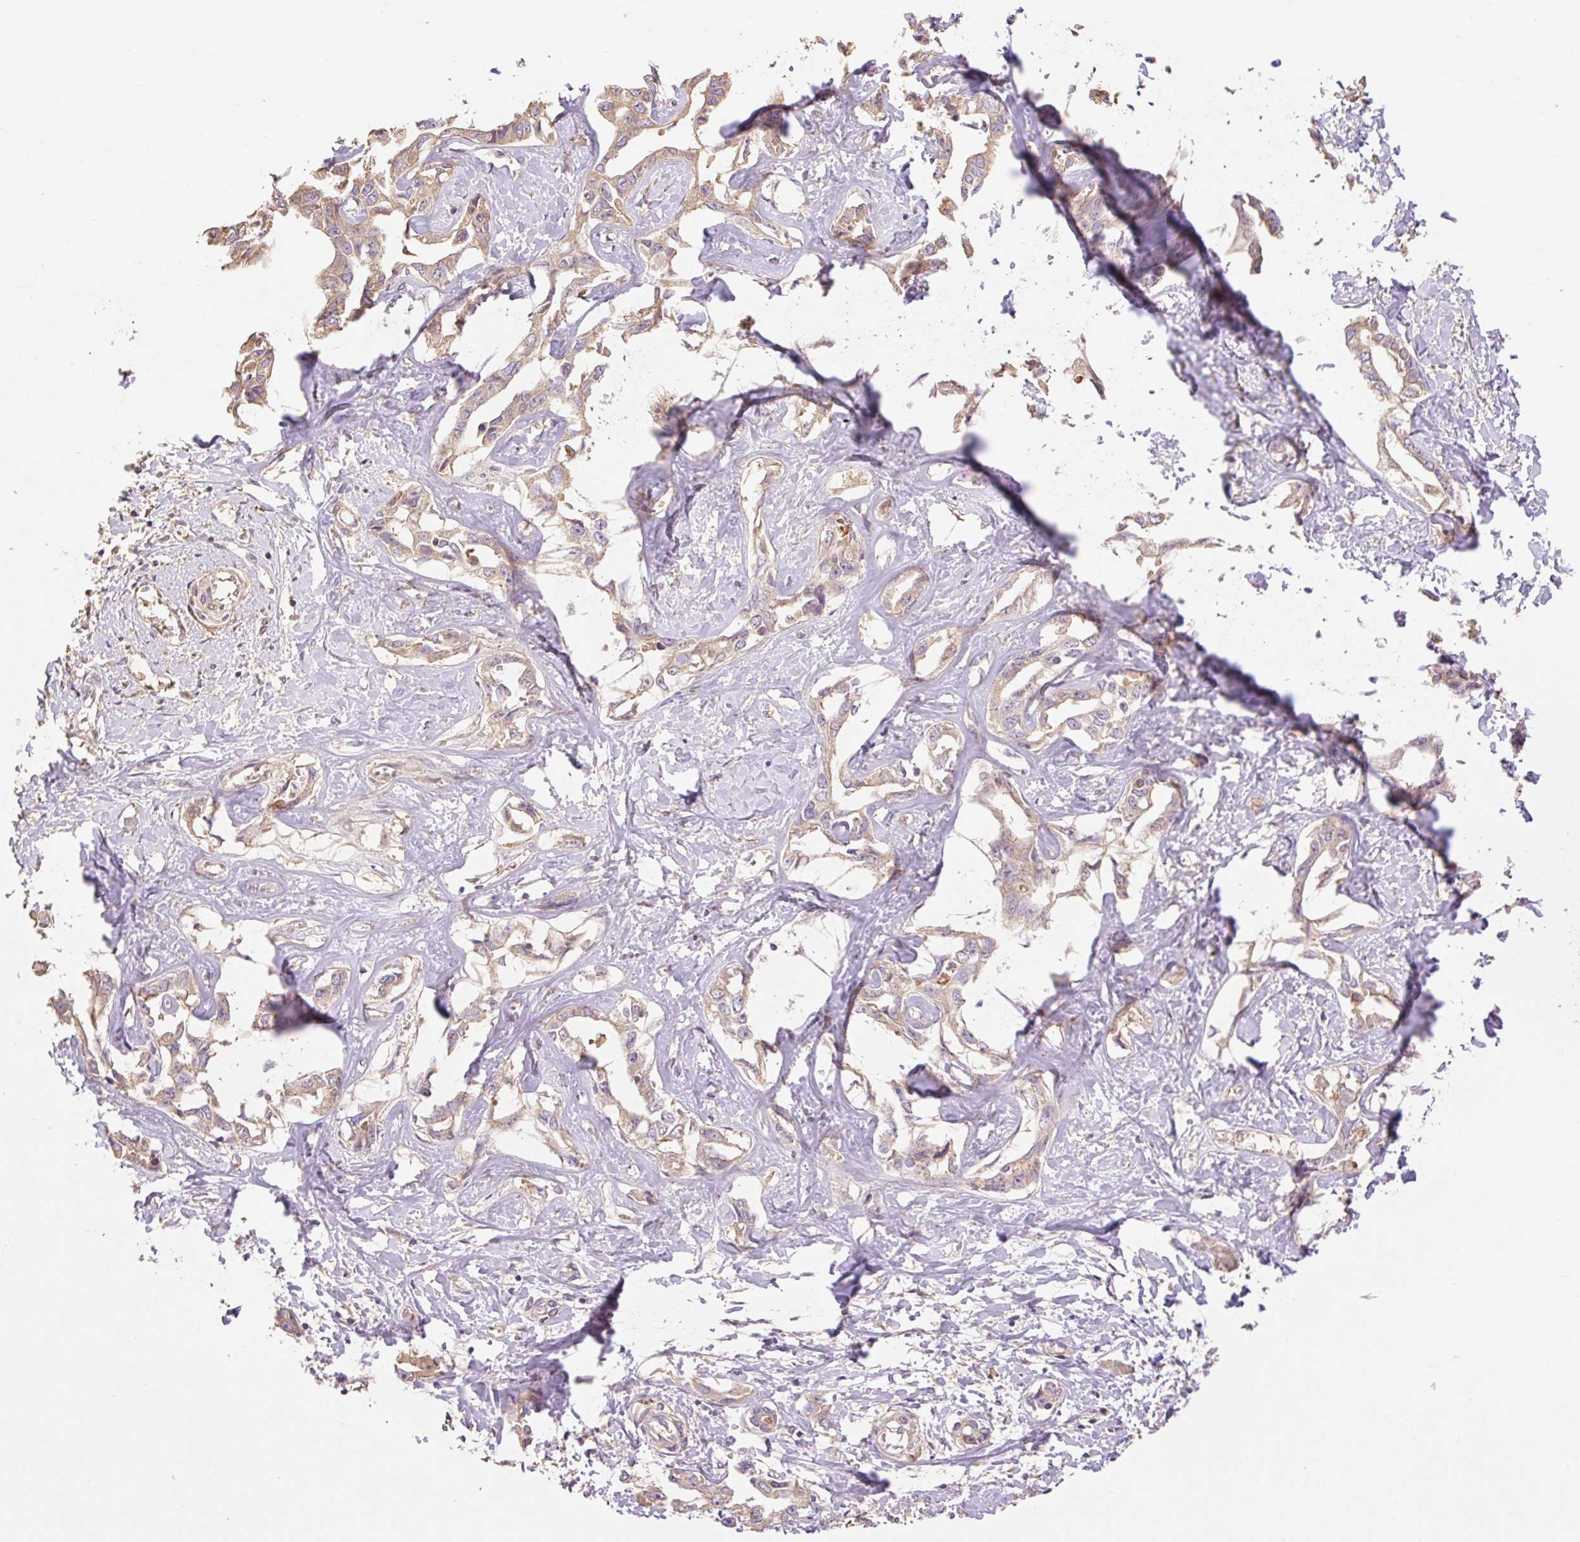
{"staining": {"intensity": "moderate", "quantity": ">75%", "location": "cytoplasmic/membranous"}, "tissue": "liver cancer", "cell_type": "Tumor cells", "image_type": "cancer", "snomed": [{"axis": "morphology", "description": "Cholangiocarcinoma"}, {"axis": "topography", "description": "Liver"}], "caption": "Moderate cytoplasmic/membranous staining is present in about >75% of tumor cells in liver cancer (cholangiocarcinoma).", "gene": "DESI1", "patient": {"sex": "male", "age": 59}}